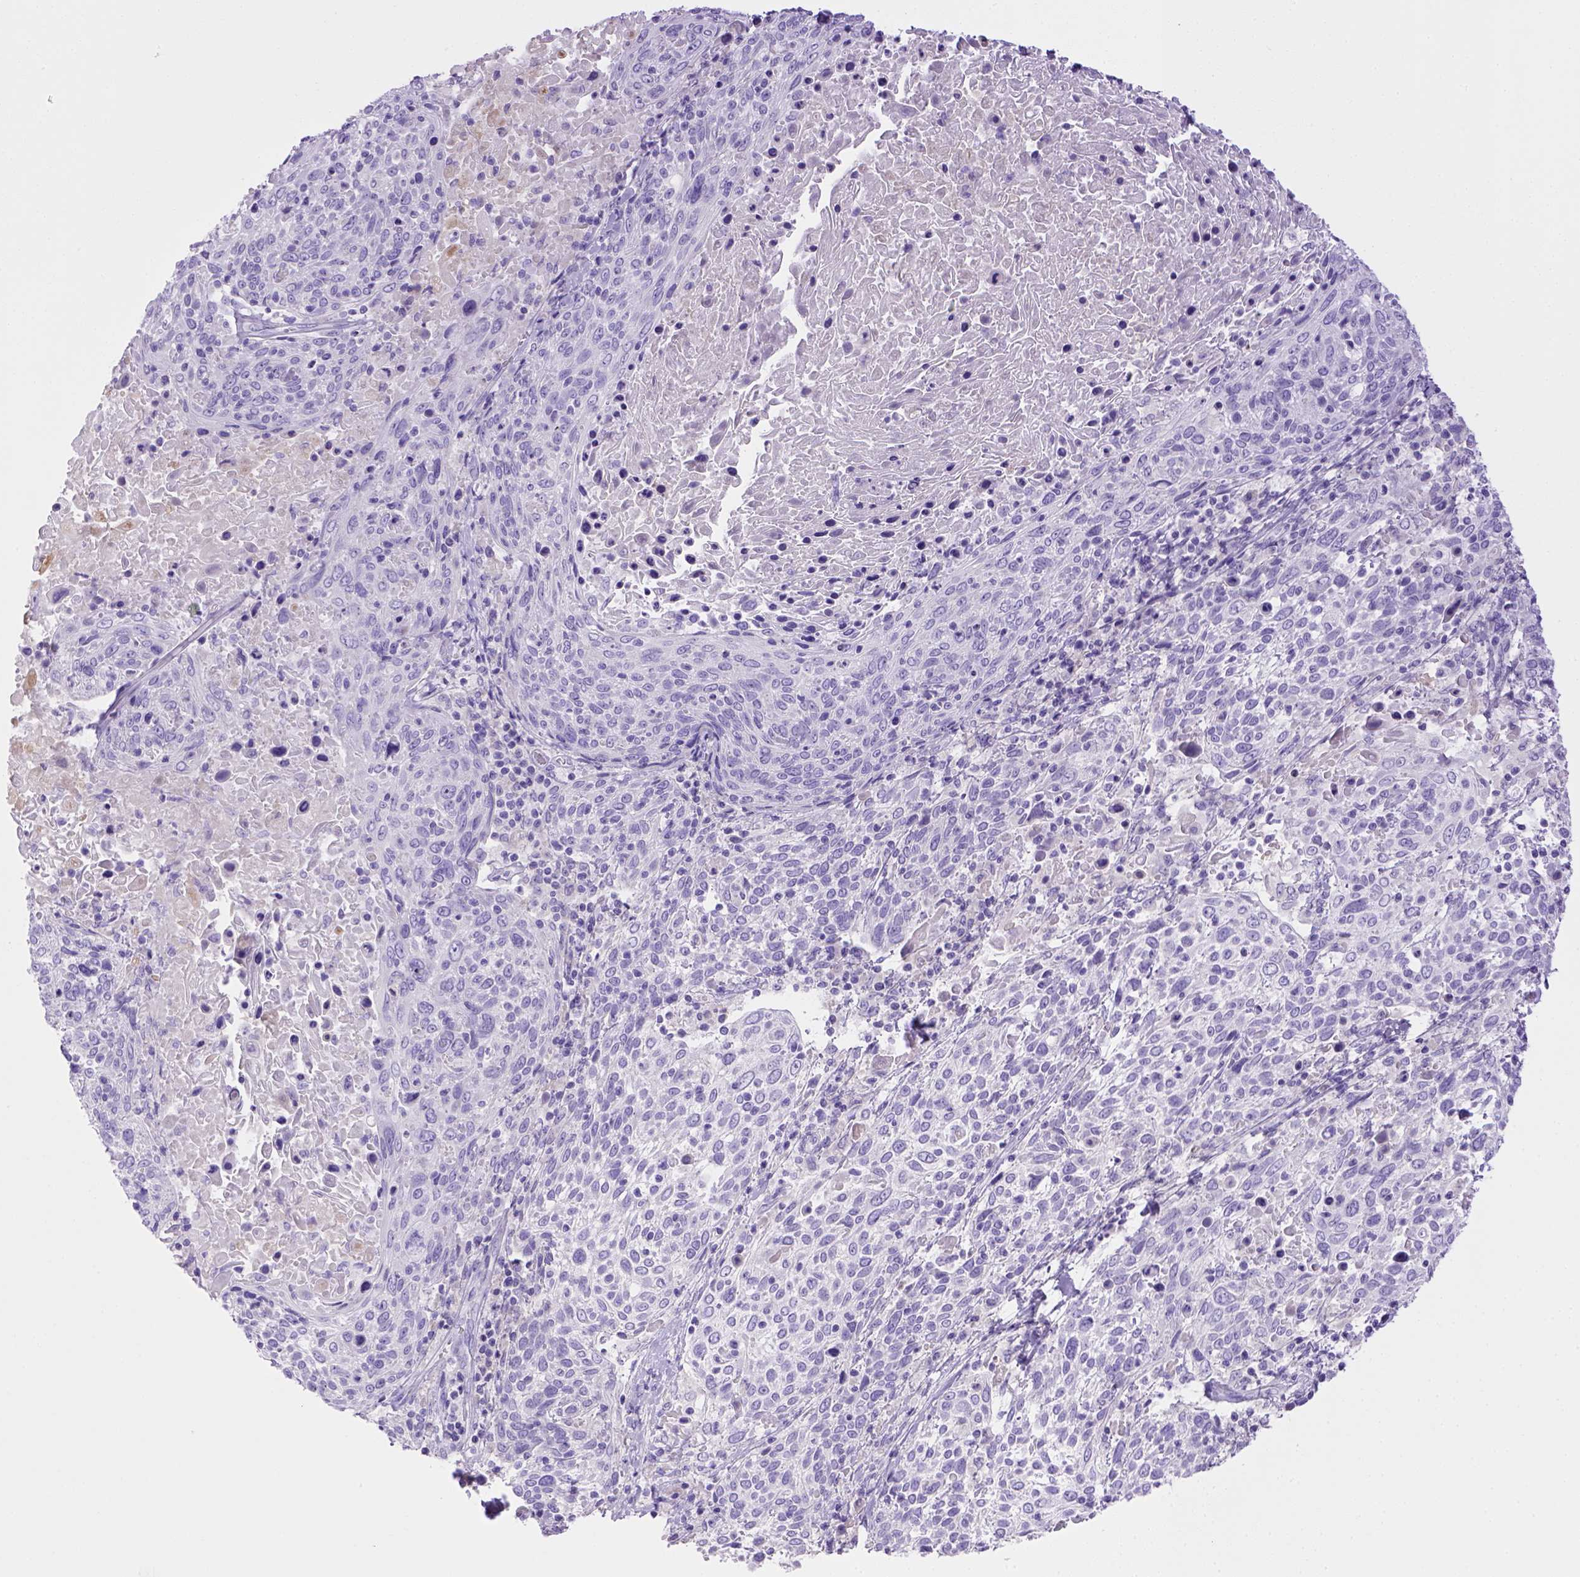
{"staining": {"intensity": "negative", "quantity": "none", "location": "none"}, "tissue": "cervical cancer", "cell_type": "Tumor cells", "image_type": "cancer", "snomed": [{"axis": "morphology", "description": "Squamous cell carcinoma, NOS"}, {"axis": "topography", "description": "Cervix"}], "caption": "Cervical cancer (squamous cell carcinoma) was stained to show a protein in brown. There is no significant expression in tumor cells.", "gene": "BAAT", "patient": {"sex": "female", "age": 61}}